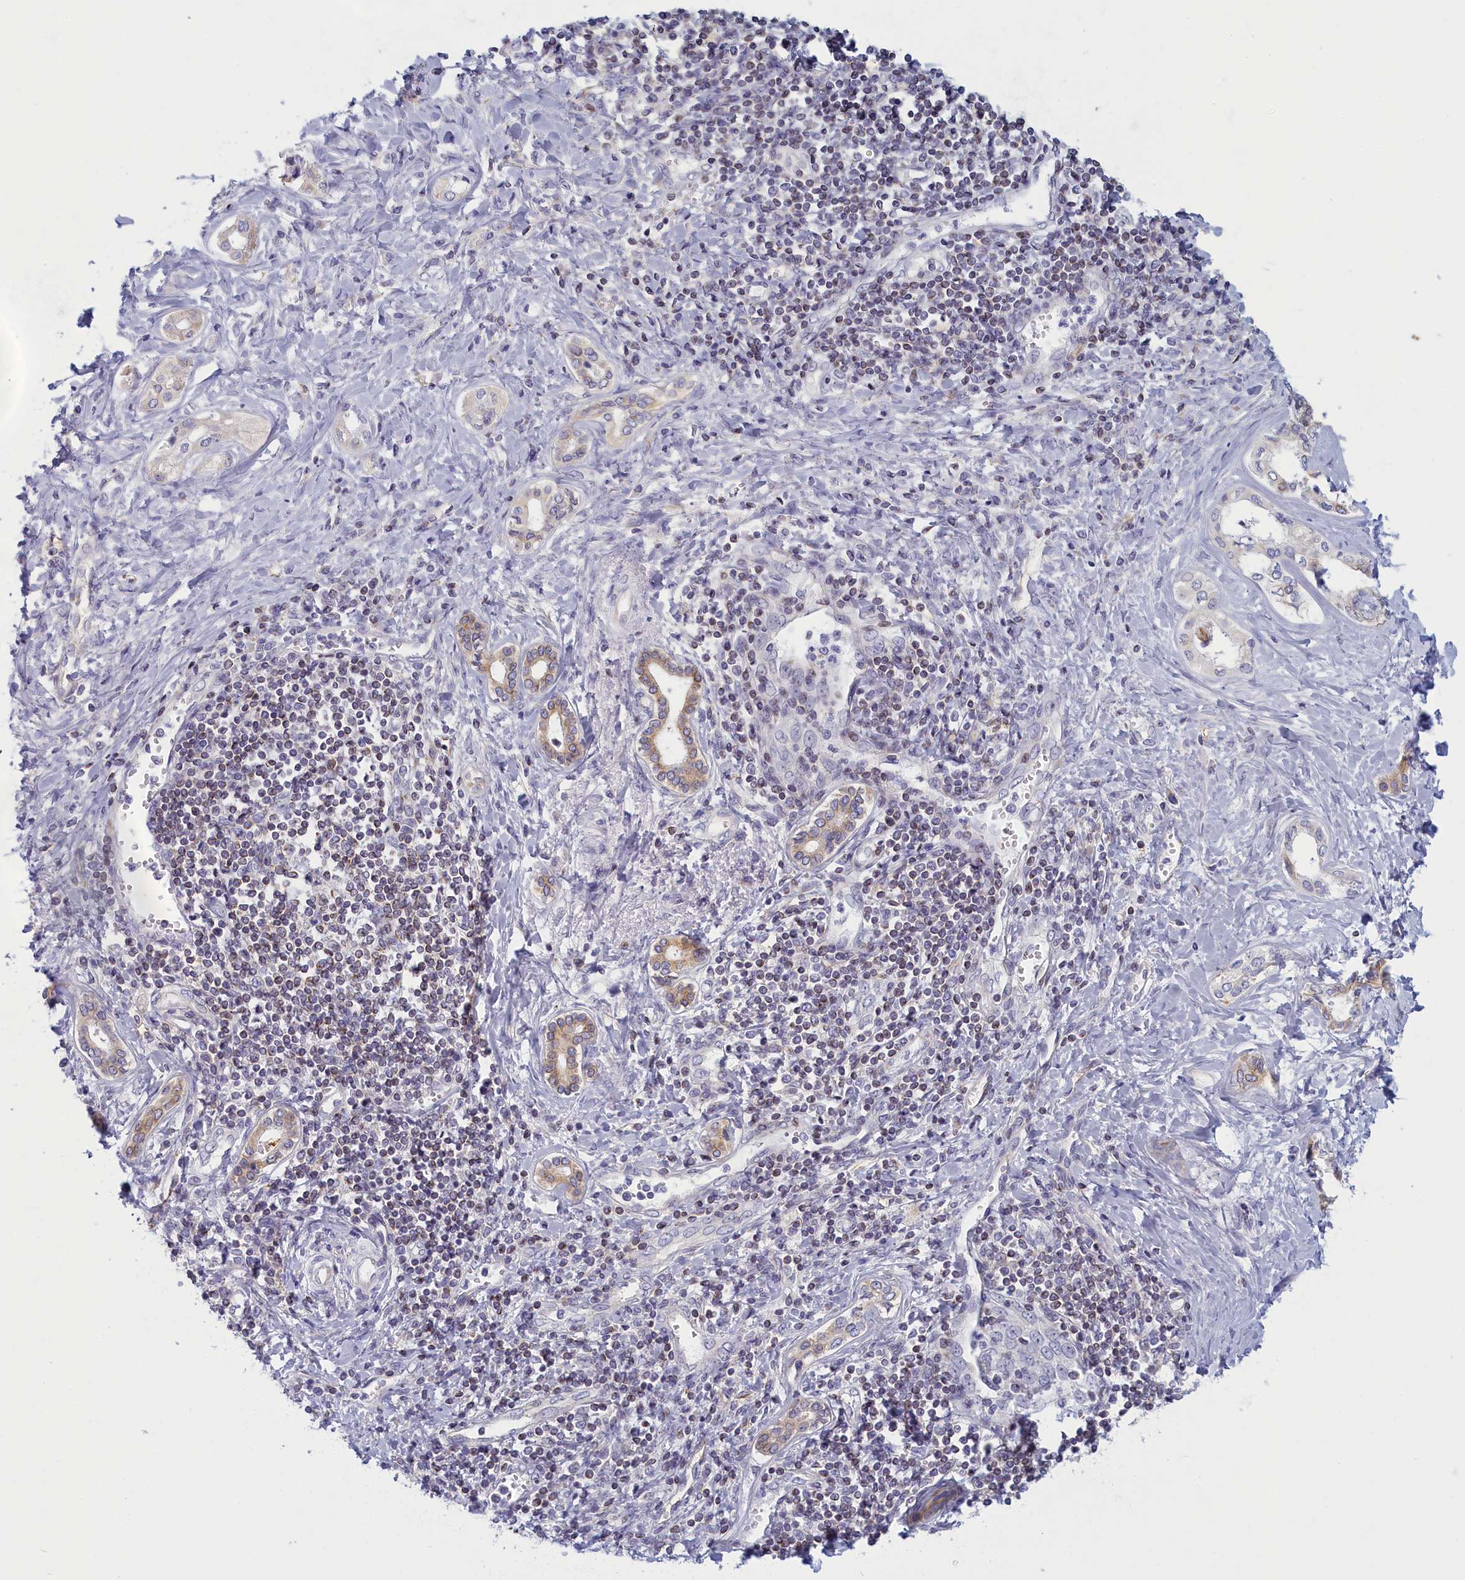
{"staining": {"intensity": "weak", "quantity": "<25%", "location": "cytoplasmic/membranous"}, "tissue": "liver cancer", "cell_type": "Tumor cells", "image_type": "cancer", "snomed": [{"axis": "morphology", "description": "Cholangiocarcinoma"}, {"axis": "topography", "description": "Liver"}], "caption": "Tumor cells show no significant staining in liver cancer (cholangiocarcinoma).", "gene": "NOL10", "patient": {"sex": "female", "age": 77}}